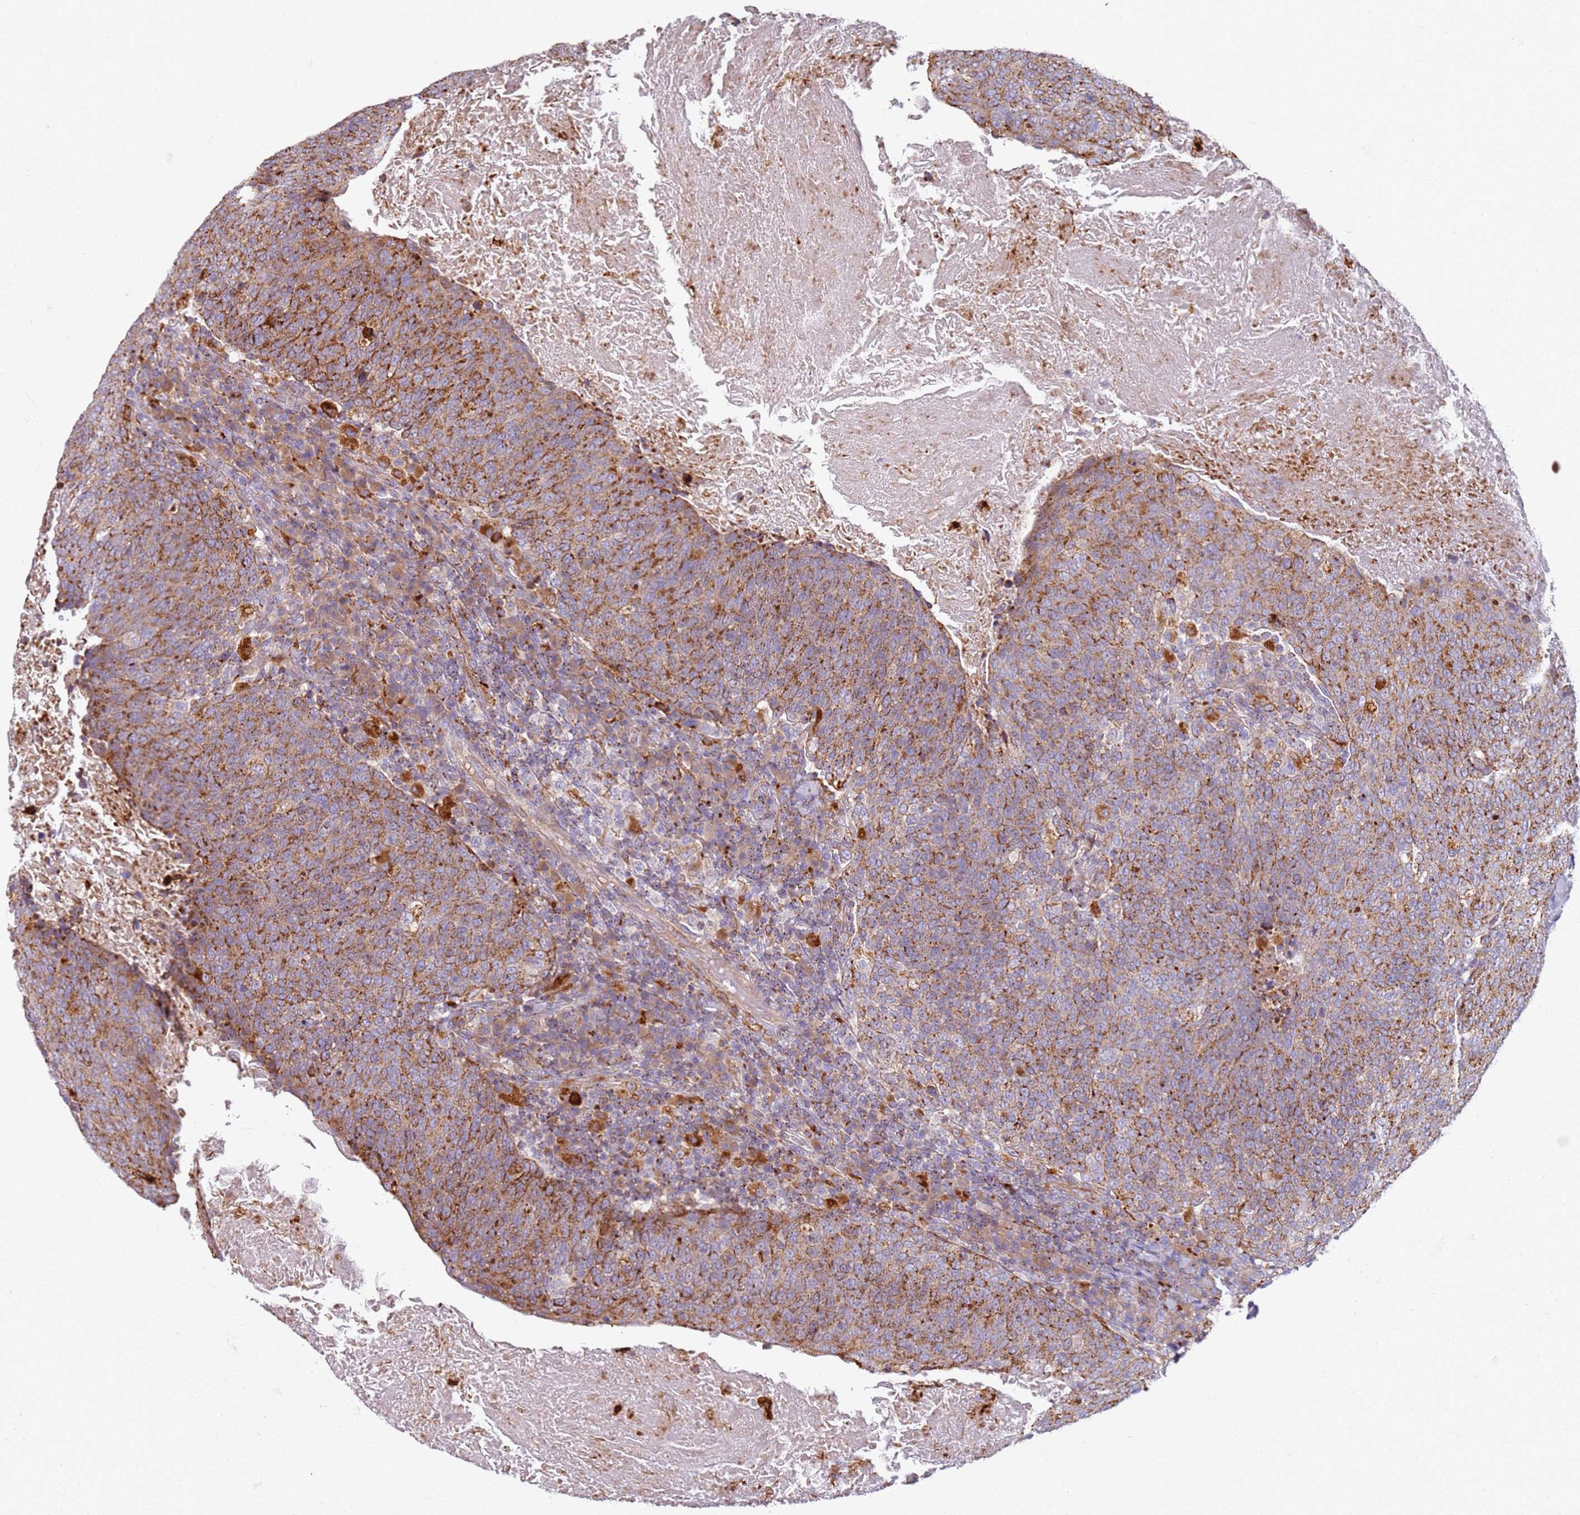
{"staining": {"intensity": "moderate", "quantity": ">75%", "location": "cytoplasmic/membranous"}, "tissue": "head and neck cancer", "cell_type": "Tumor cells", "image_type": "cancer", "snomed": [{"axis": "morphology", "description": "Squamous cell carcinoma, NOS"}, {"axis": "morphology", "description": "Squamous cell carcinoma, metastatic, NOS"}, {"axis": "topography", "description": "Lymph node"}, {"axis": "topography", "description": "Head-Neck"}], "caption": "Tumor cells reveal moderate cytoplasmic/membranous staining in approximately >75% of cells in head and neck cancer (metastatic squamous cell carcinoma). (DAB IHC, brown staining for protein, blue staining for nuclei).", "gene": "PROKR2", "patient": {"sex": "male", "age": 62}}